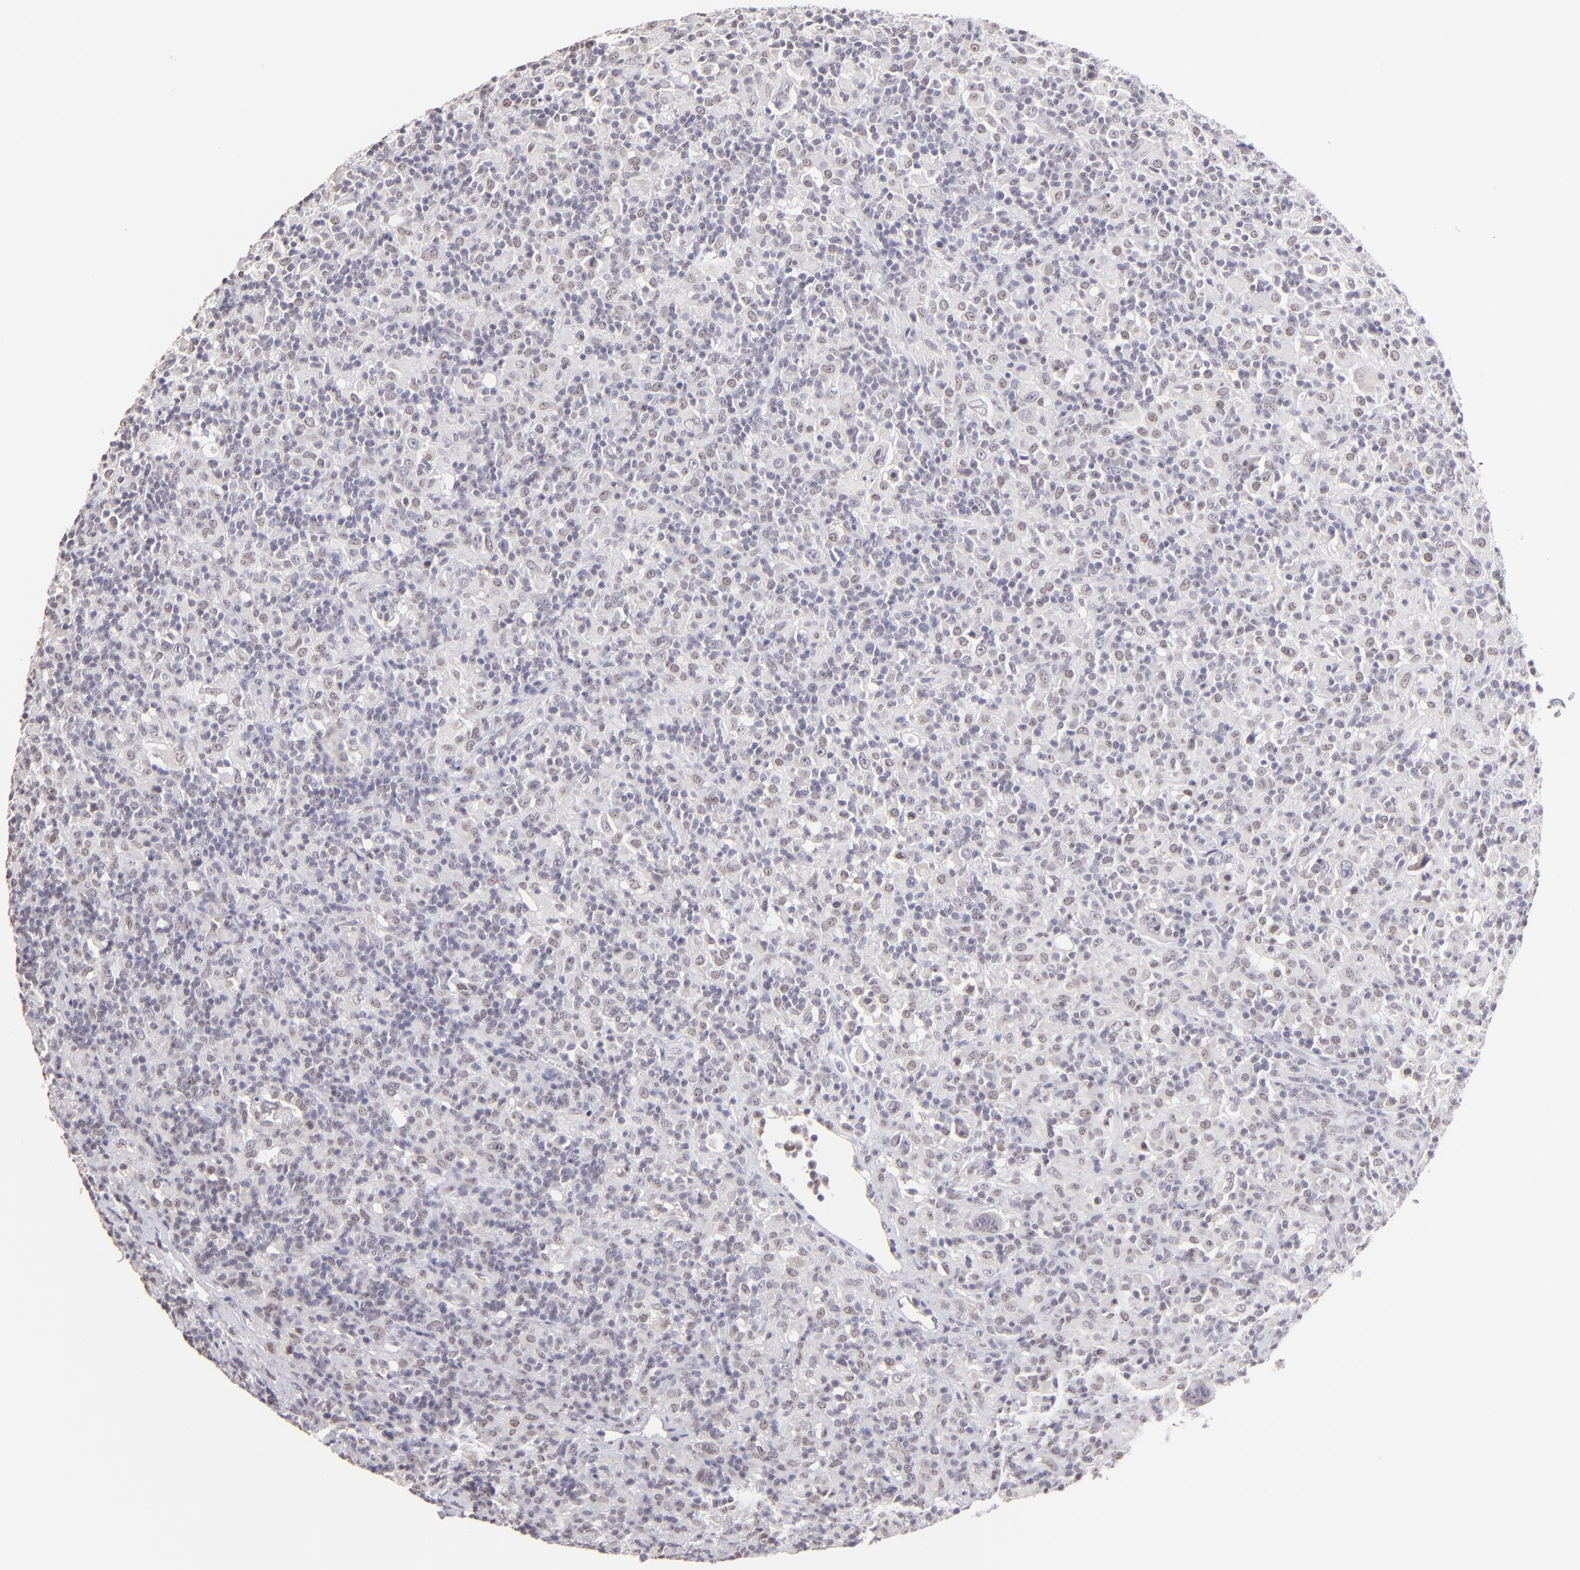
{"staining": {"intensity": "negative", "quantity": "none", "location": "none"}, "tissue": "lymphoma", "cell_type": "Tumor cells", "image_type": "cancer", "snomed": [{"axis": "morphology", "description": "Hodgkin's disease, NOS"}, {"axis": "topography", "description": "Lymph node"}], "caption": "There is no significant staining in tumor cells of lymphoma. Nuclei are stained in blue.", "gene": "MAGEA1", "patient": {"sex": "male", "age": 46}}